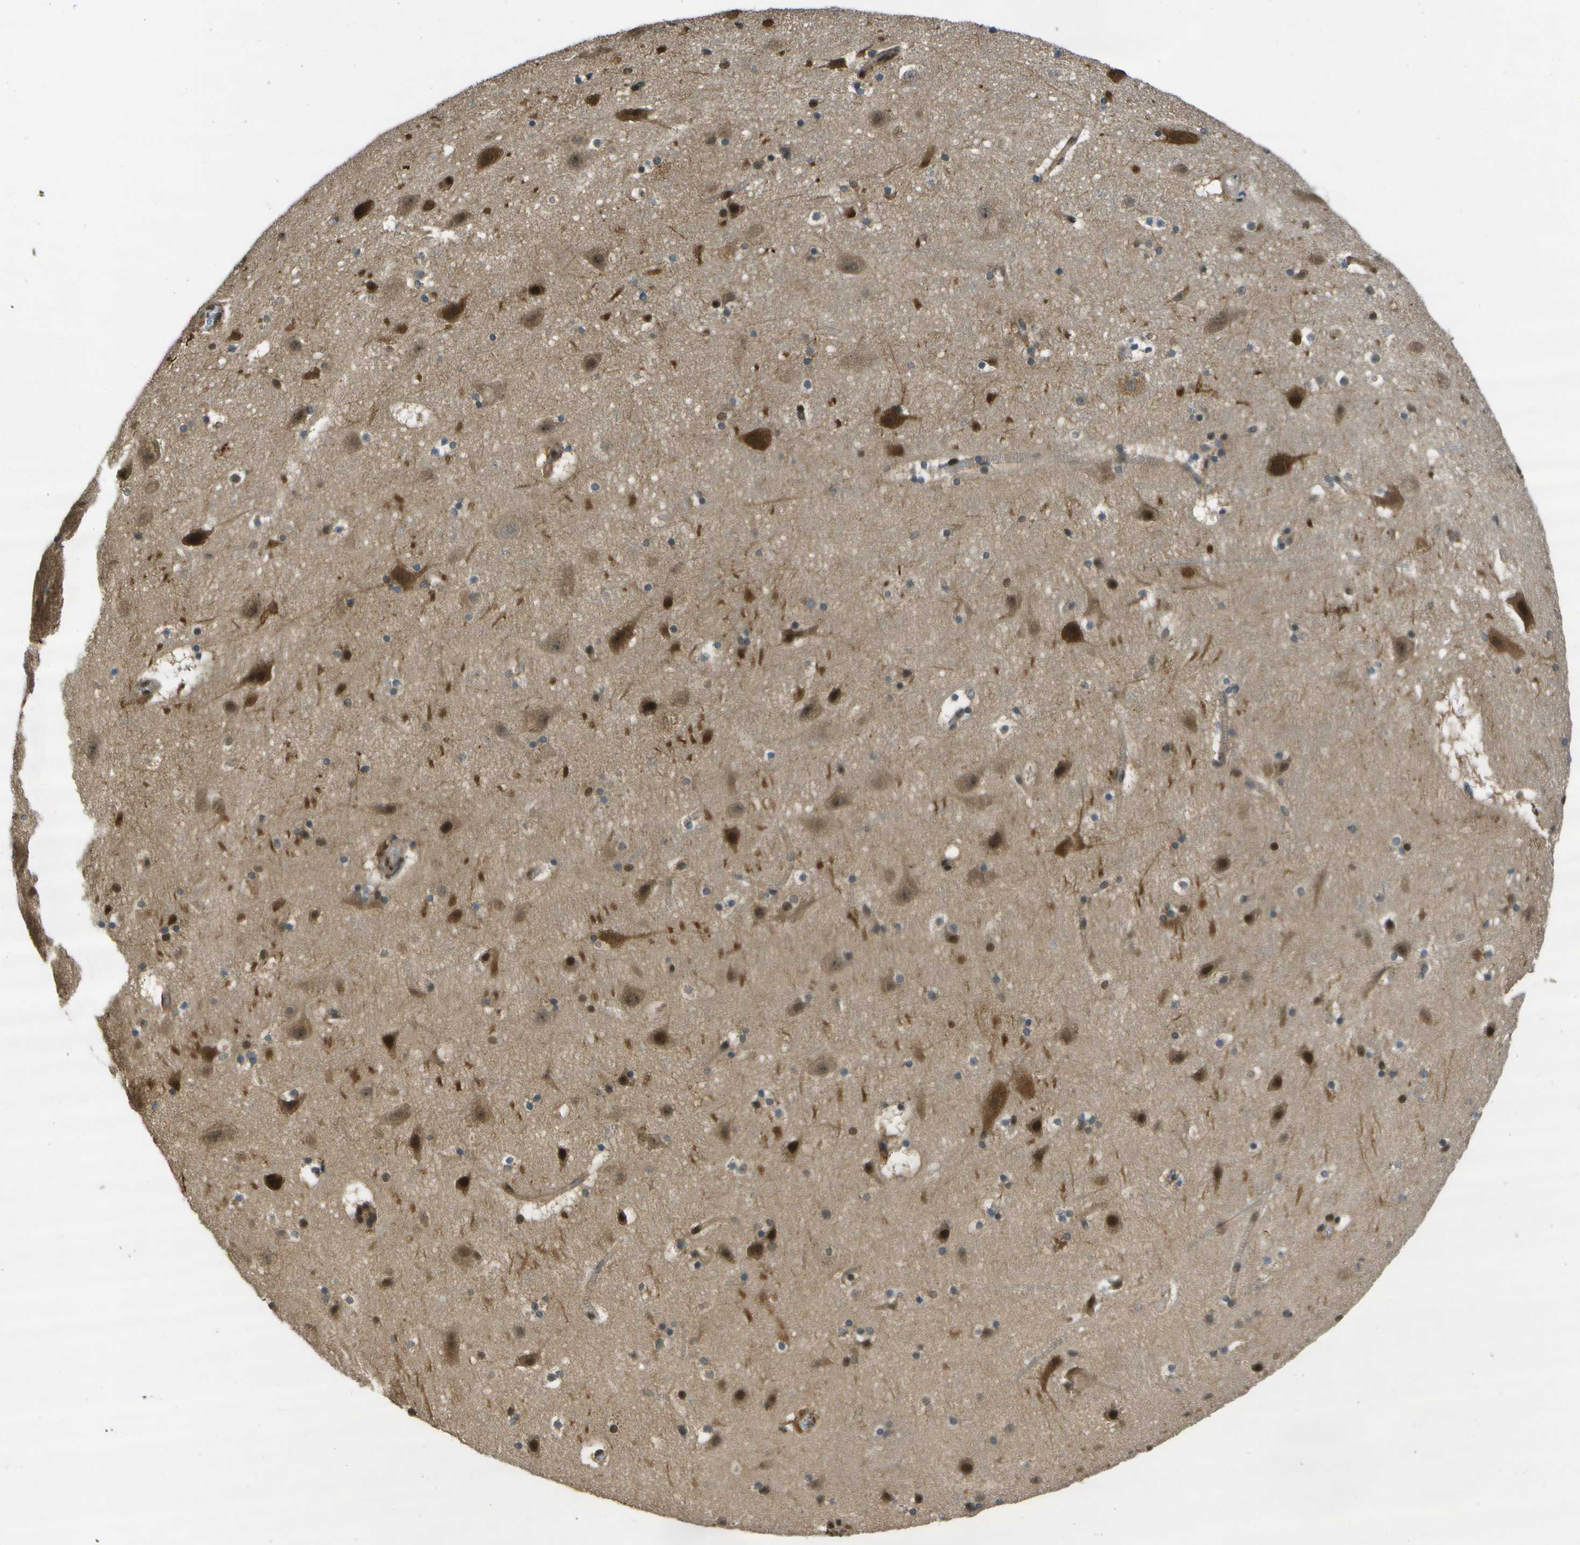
{"staining": {"intensity": "moderate", "quantity": "25%-75%", "location": "nuclear"}, "tissue": "cerebral cortex", "cell_type": "Endothelial cells", "image_type": "normal", "snomed": [{"axis": "morphology", "description": "Normal tissue, NOS"}, {"axis": "topography", "description": "Cerebral cortex"}], "caption": "Immunohistochemistry (IHC) of unremarkable human cerebral cortex reveals medium levels of moderate nuclear positivity in about 25%-75% of endothelial cells.", "gene": "GANC", "patient": {"sex": "male", "age": 45}}